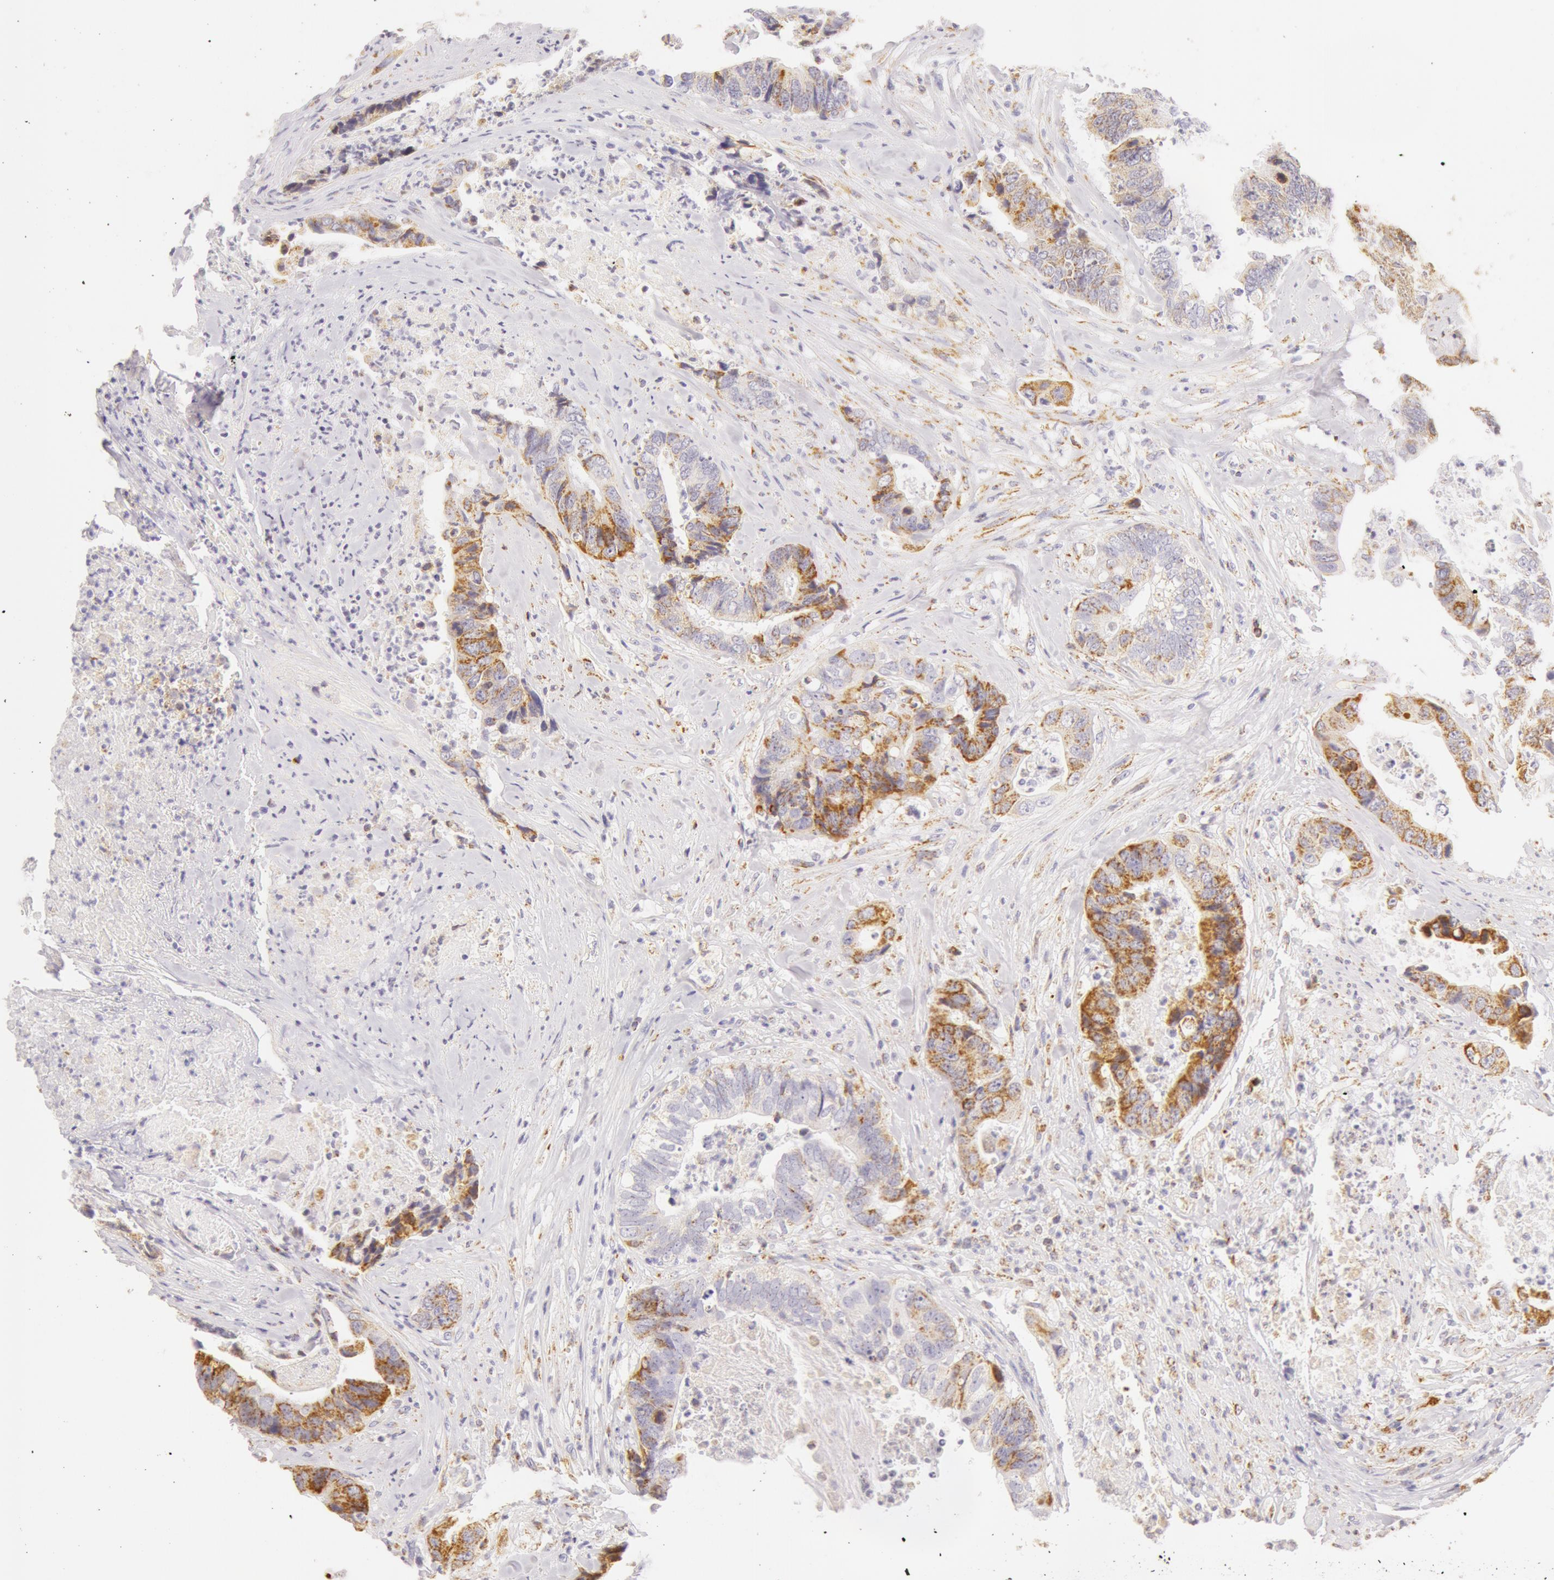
{"staining": {"intensity": "moderate", "quantity": "25%-75%", "location": "cytoplasmic/membranous"}, "tissue": "colorectal cancer", "cell_type": "Tumor cells", "image_type": "cancer", "snomed": [{"axis": "morphology", "description": "Adenocarcinoma, NOS"}, {"axis": "topography", "description": "Rectum"}], "caption": "Immunohistochemical staining of colorectal cancer (adenocarcinoma) reveals moderate cytoplasmic/membranous protein positivity in approximately 25%-75% of tumor cells.", "gene": "ATP5F1B", "patient": {"sex": "female", "age": 65}}